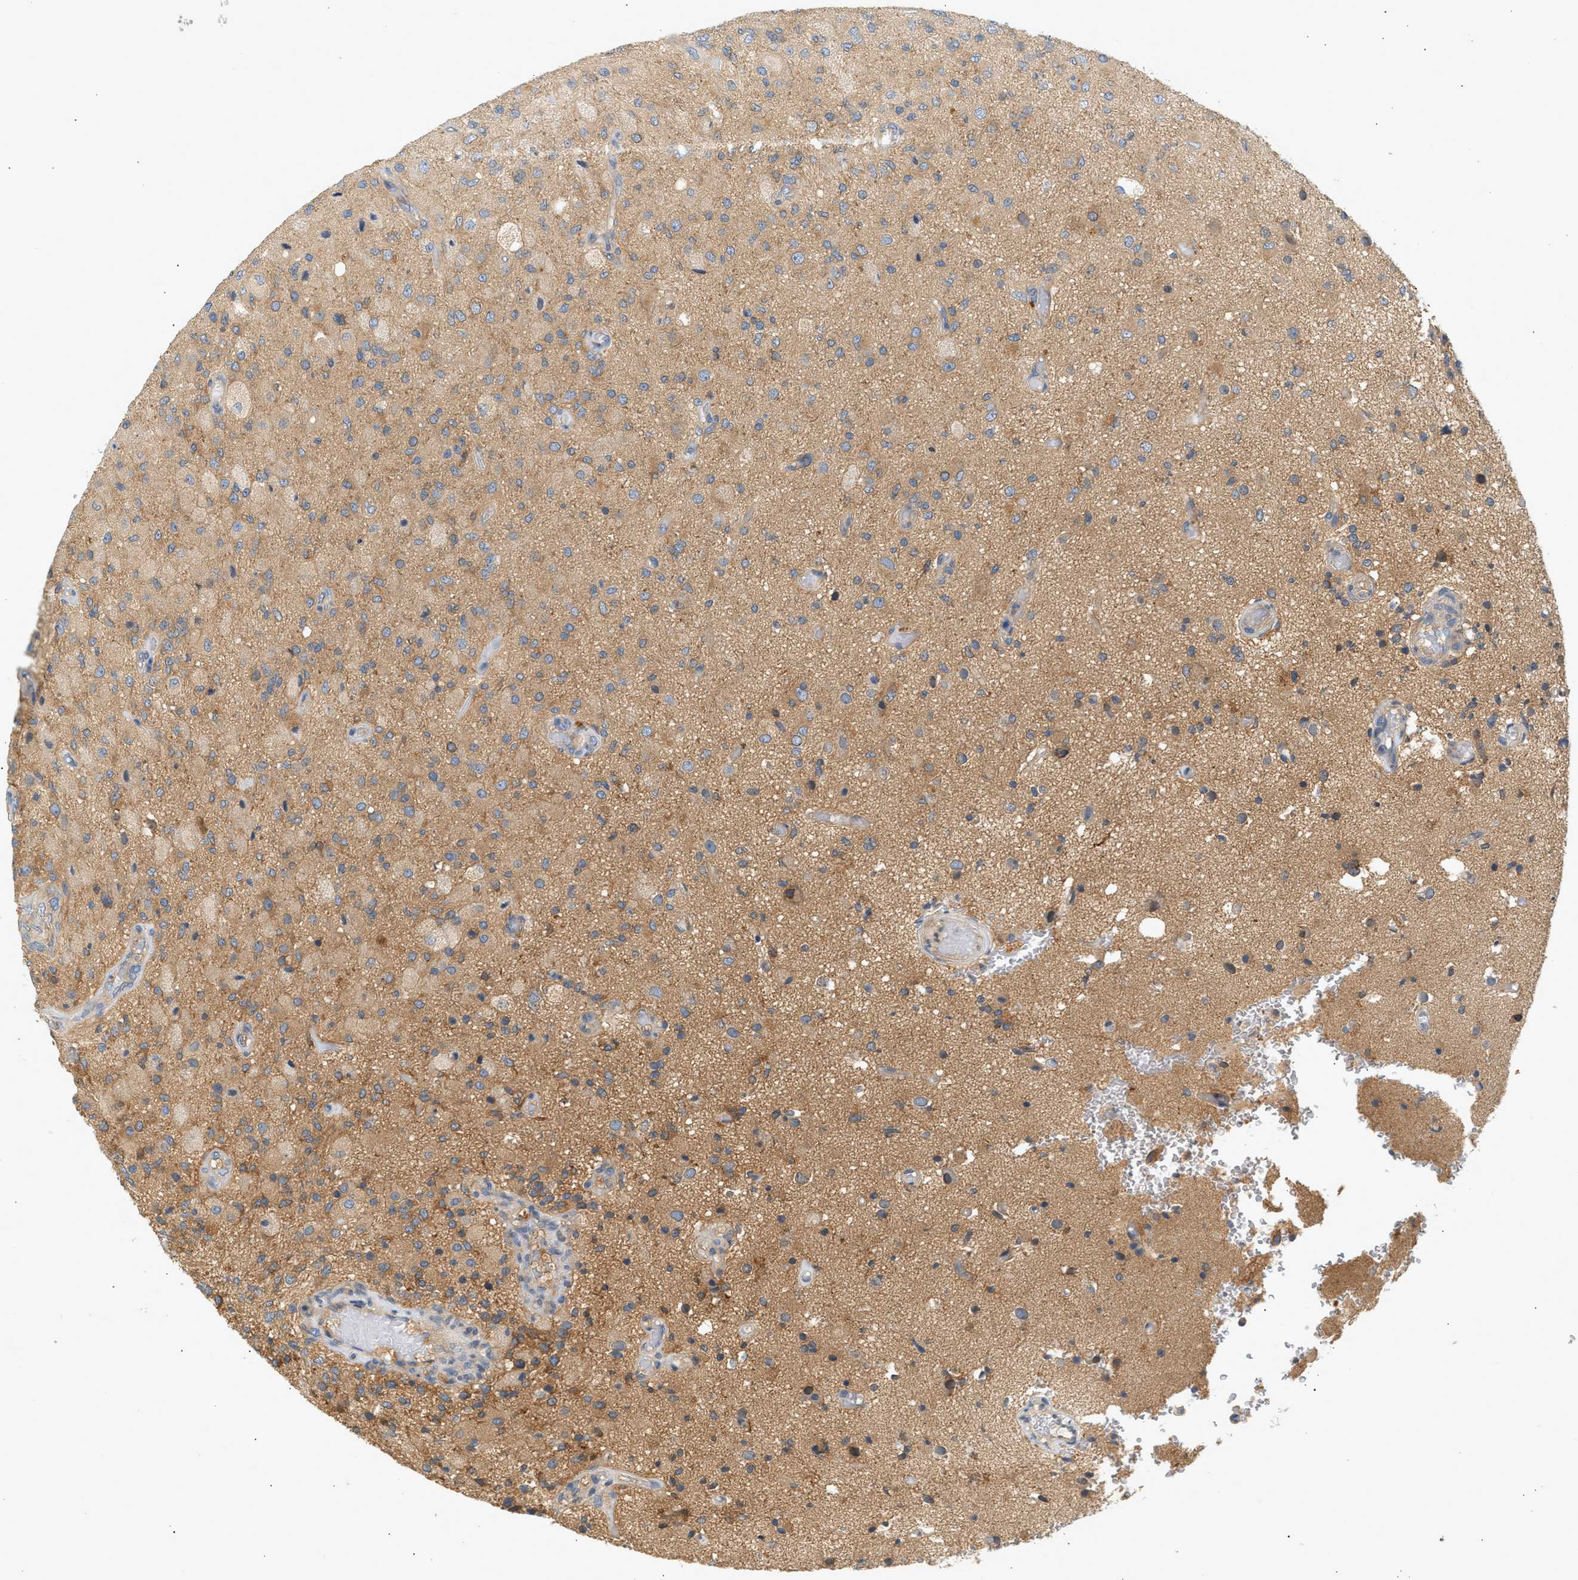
{"staining": {"intensity": "moderate", "quantity": ">75%", "location": "cytoplasmic/membranous"}, "tissue": "glioma", "cell_type": "Tumor cells", "image_type": "cancer", "snomed": [{"axis": "morphology", "description": "Normal tissue, NOS"}, {"axis": "morphology", "description": "Glioma, malignant, High grade"}, {"axis": "topography", "description": "Cerebral cortex"}], "caption": "Glioma tissue displays moderate cytoplasmic/membranous positivity in approximately >75% of tumor cells", "gene": "PAFAH1B1", "patient": {"sex": "male", "age": 77}}